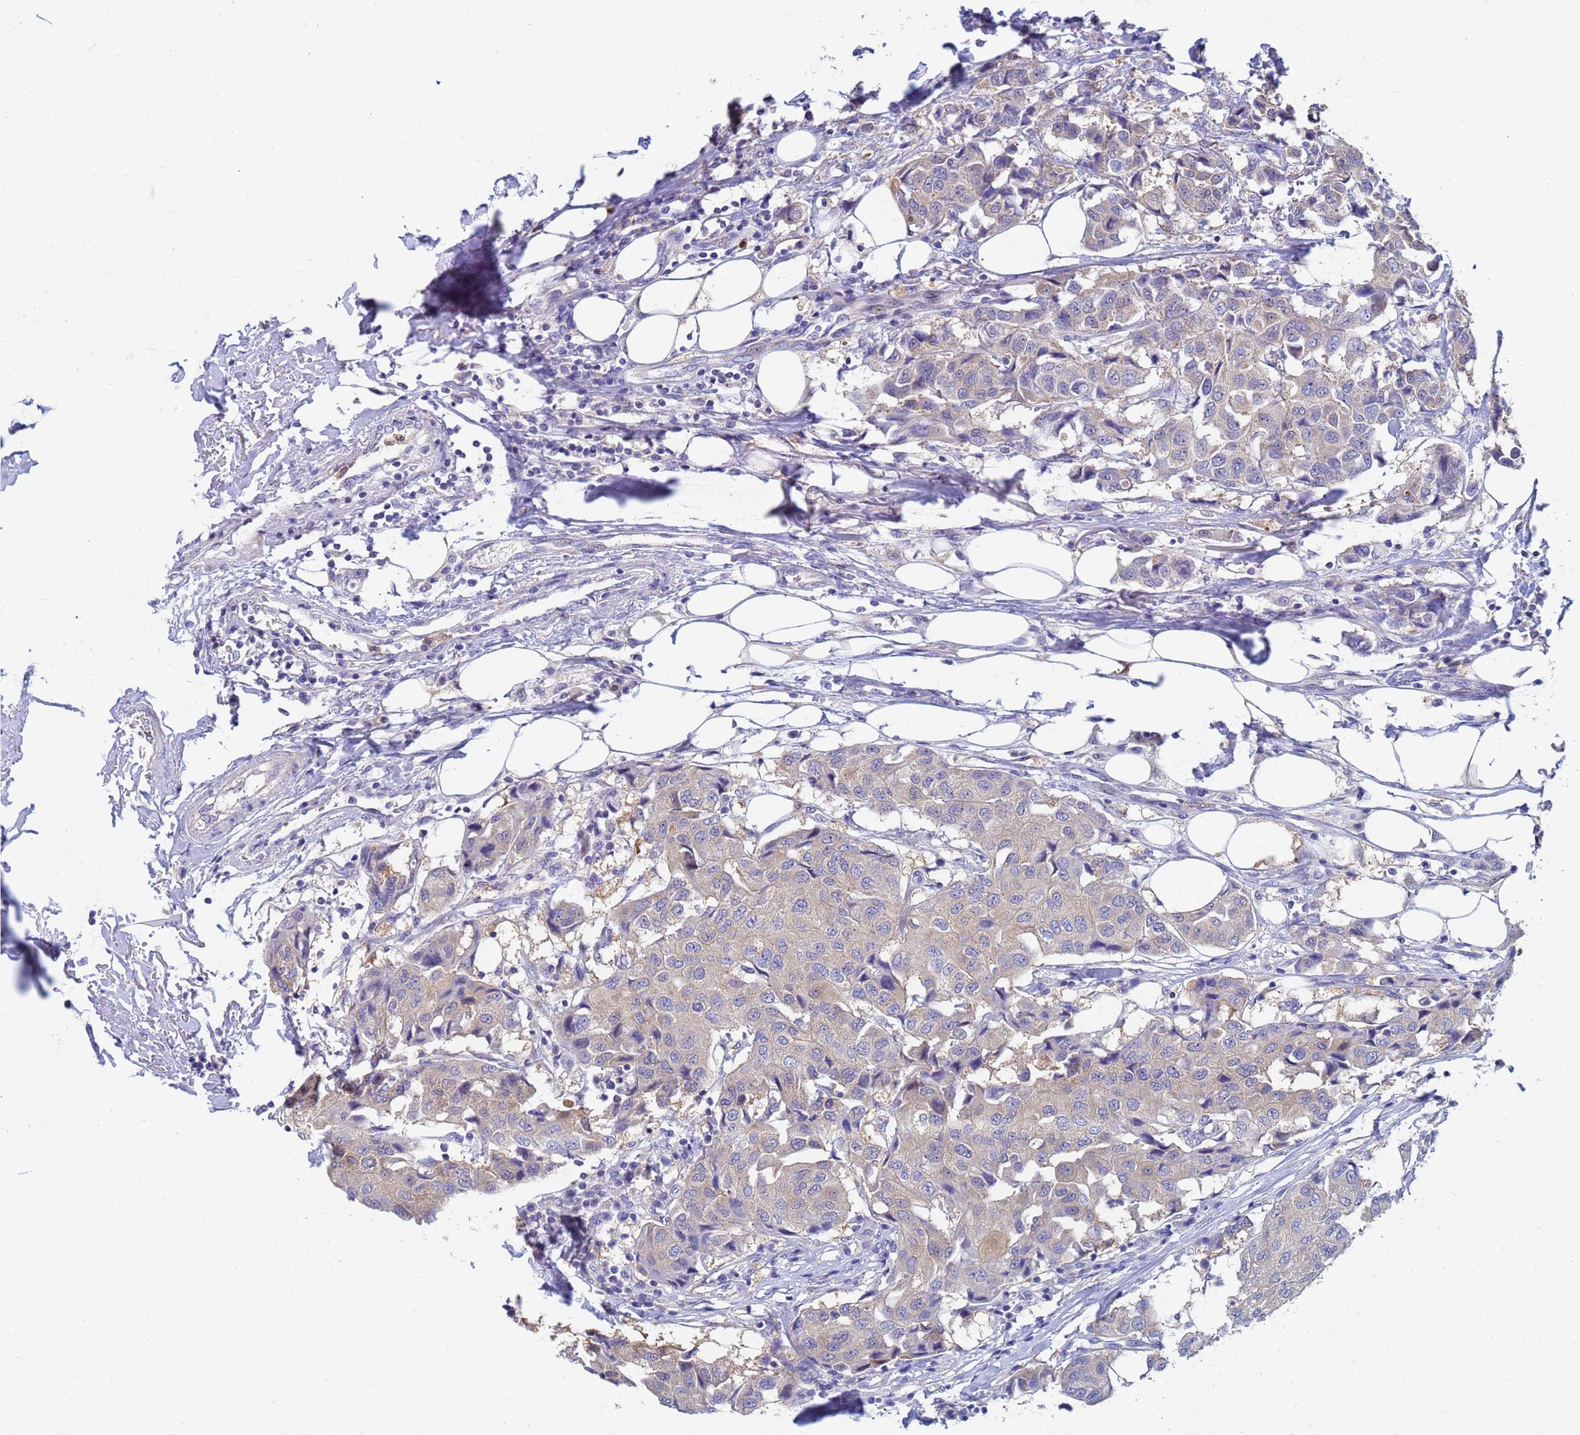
{"staining": {"intensity": "weak", "quantity": "25%-75%", "location": "cytoplasmic/membranous"}, "tissue": "breast cancer", "cell_type": "Tumor cells", "image_type": "cancer", "snomed": [{"axis": "morphology", "description": "Duct carcinoma"}, {"axis": "topography", "description": "Breast"}], "caption": "DAB immunohistochemical staining of breast intraductal carcinoma reveals weak cytoplasmic/membranous protein positivity in about 25%-75% of tumor cells. (Brightfield microscopy of DAB IHC at high magnification).", "gene": "TTLL11", "patient": {"sex": "female", "age": 80}}